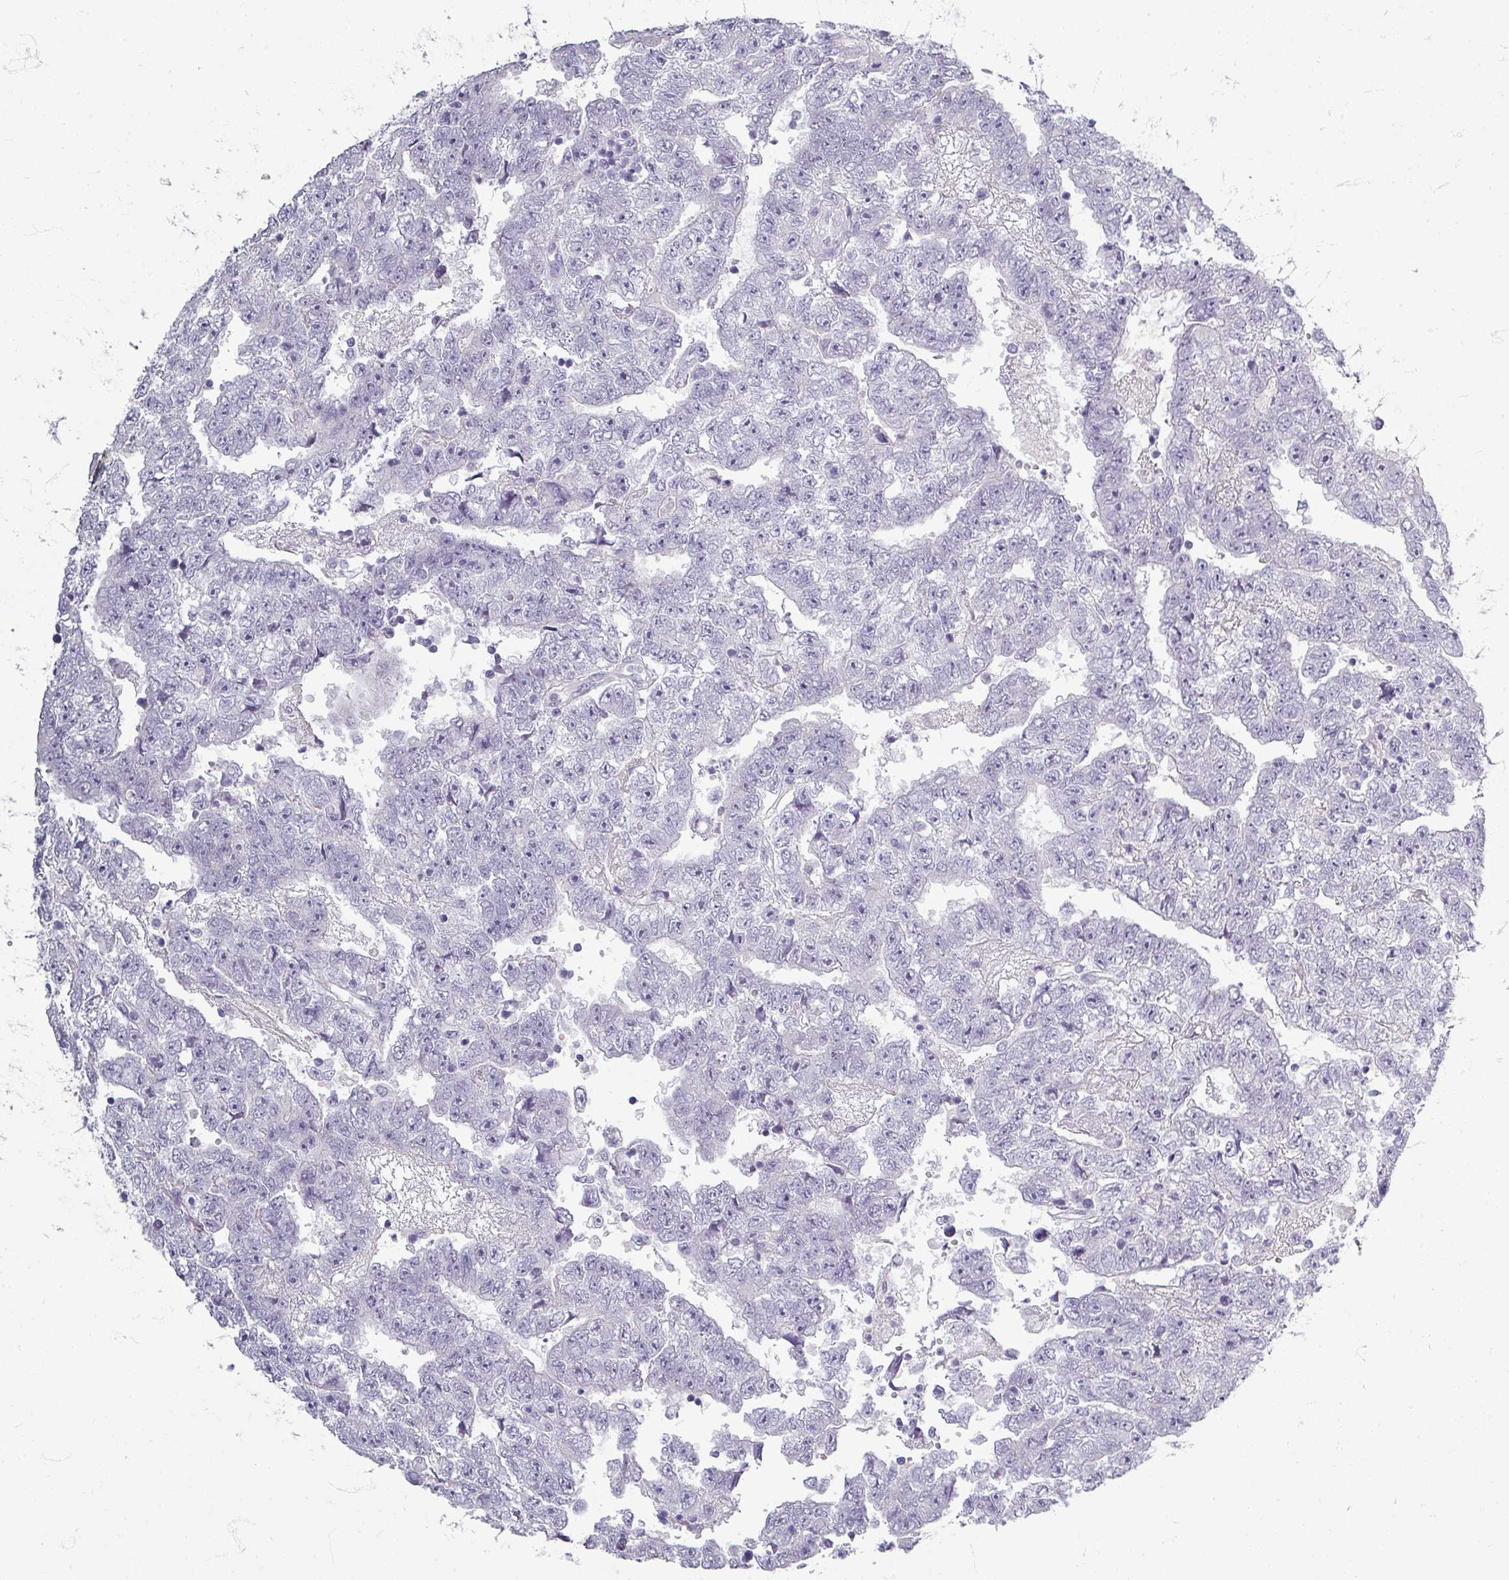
{"staining": {"intensity": "negative", "quantity": "none", "location": "none"}, "tissue": "testis cancer", "cell_type": "Tumor cells", "image_type": "cancer", "snomed": [{"axis": "morphology", "description": "Carcinoma, Embryonal, NOS"}, {"axis": "topography", "description": "Testis"}], "caption": "This is an immunohistochemistry (IHC) histopathology image of testis cancer (embryonal carcinoma). There is no positivity in tumor cells.", "gene": "ZNF878", "patient": {"sex": "male", "age": 25}}